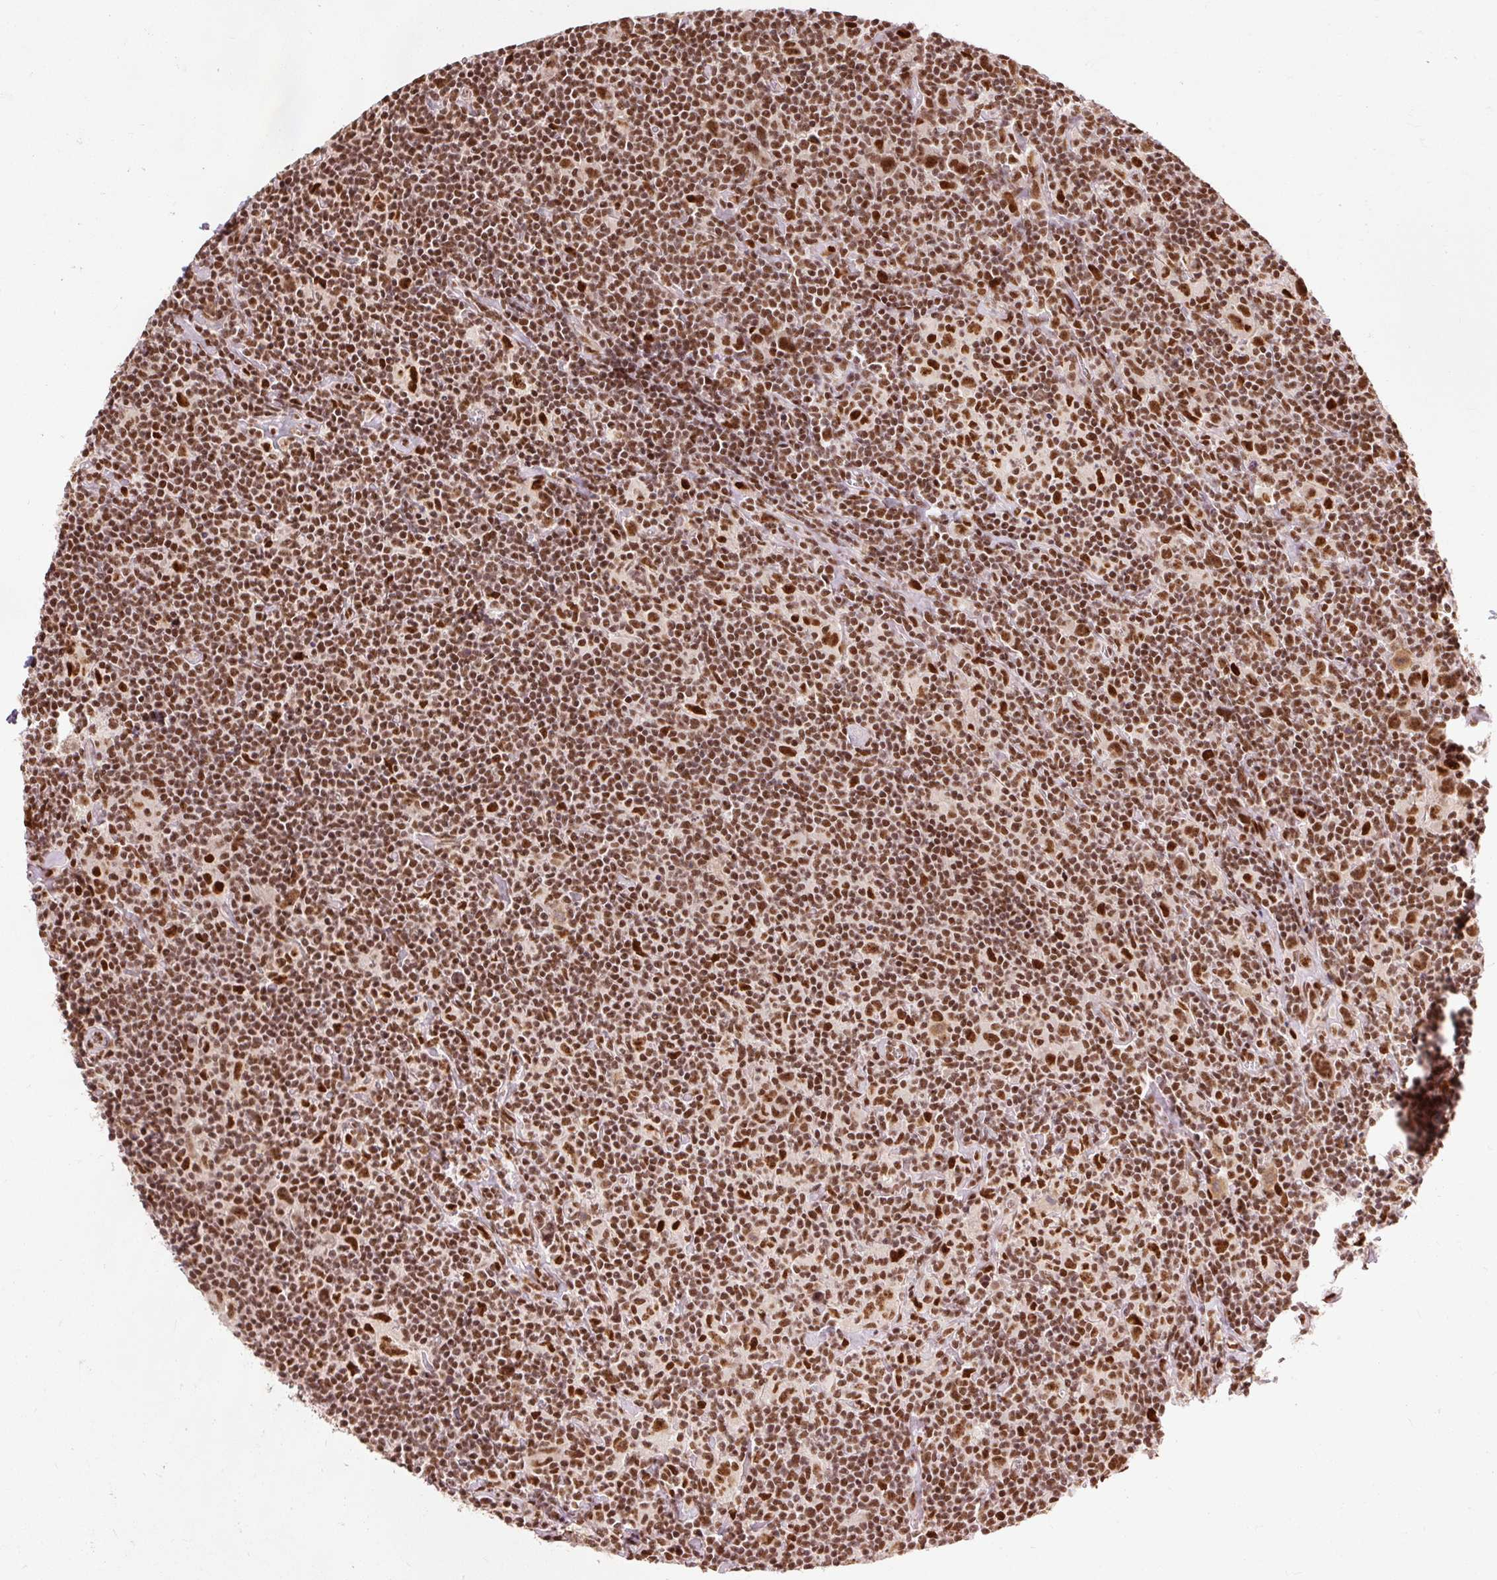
{"staining": {"intensity": "strong", "quantity": ">75%", "location": "nuclear"}, "tissue": "lymphoma", "cell_type": "Tumor cells", "image_type": "cancer", "snomed": [{"axis": "morphology", "description": "Hodgkin's disease, NOS"}, {"axis": "topography", "description": "Lymph node"}], "caption": "Immunohistochemistry staining of Hodgkin's disease, which reveals high levels of strong nuclear positivity in about >75% of tumor cells indicating strong nuclear protein expression. The staining was performed using DAB (brown) for protein detection and nuclei were counterstained in hematoxylin (blue).", "gene": "ZBTB44", "patient": {"sex": "female", "age": 18}}